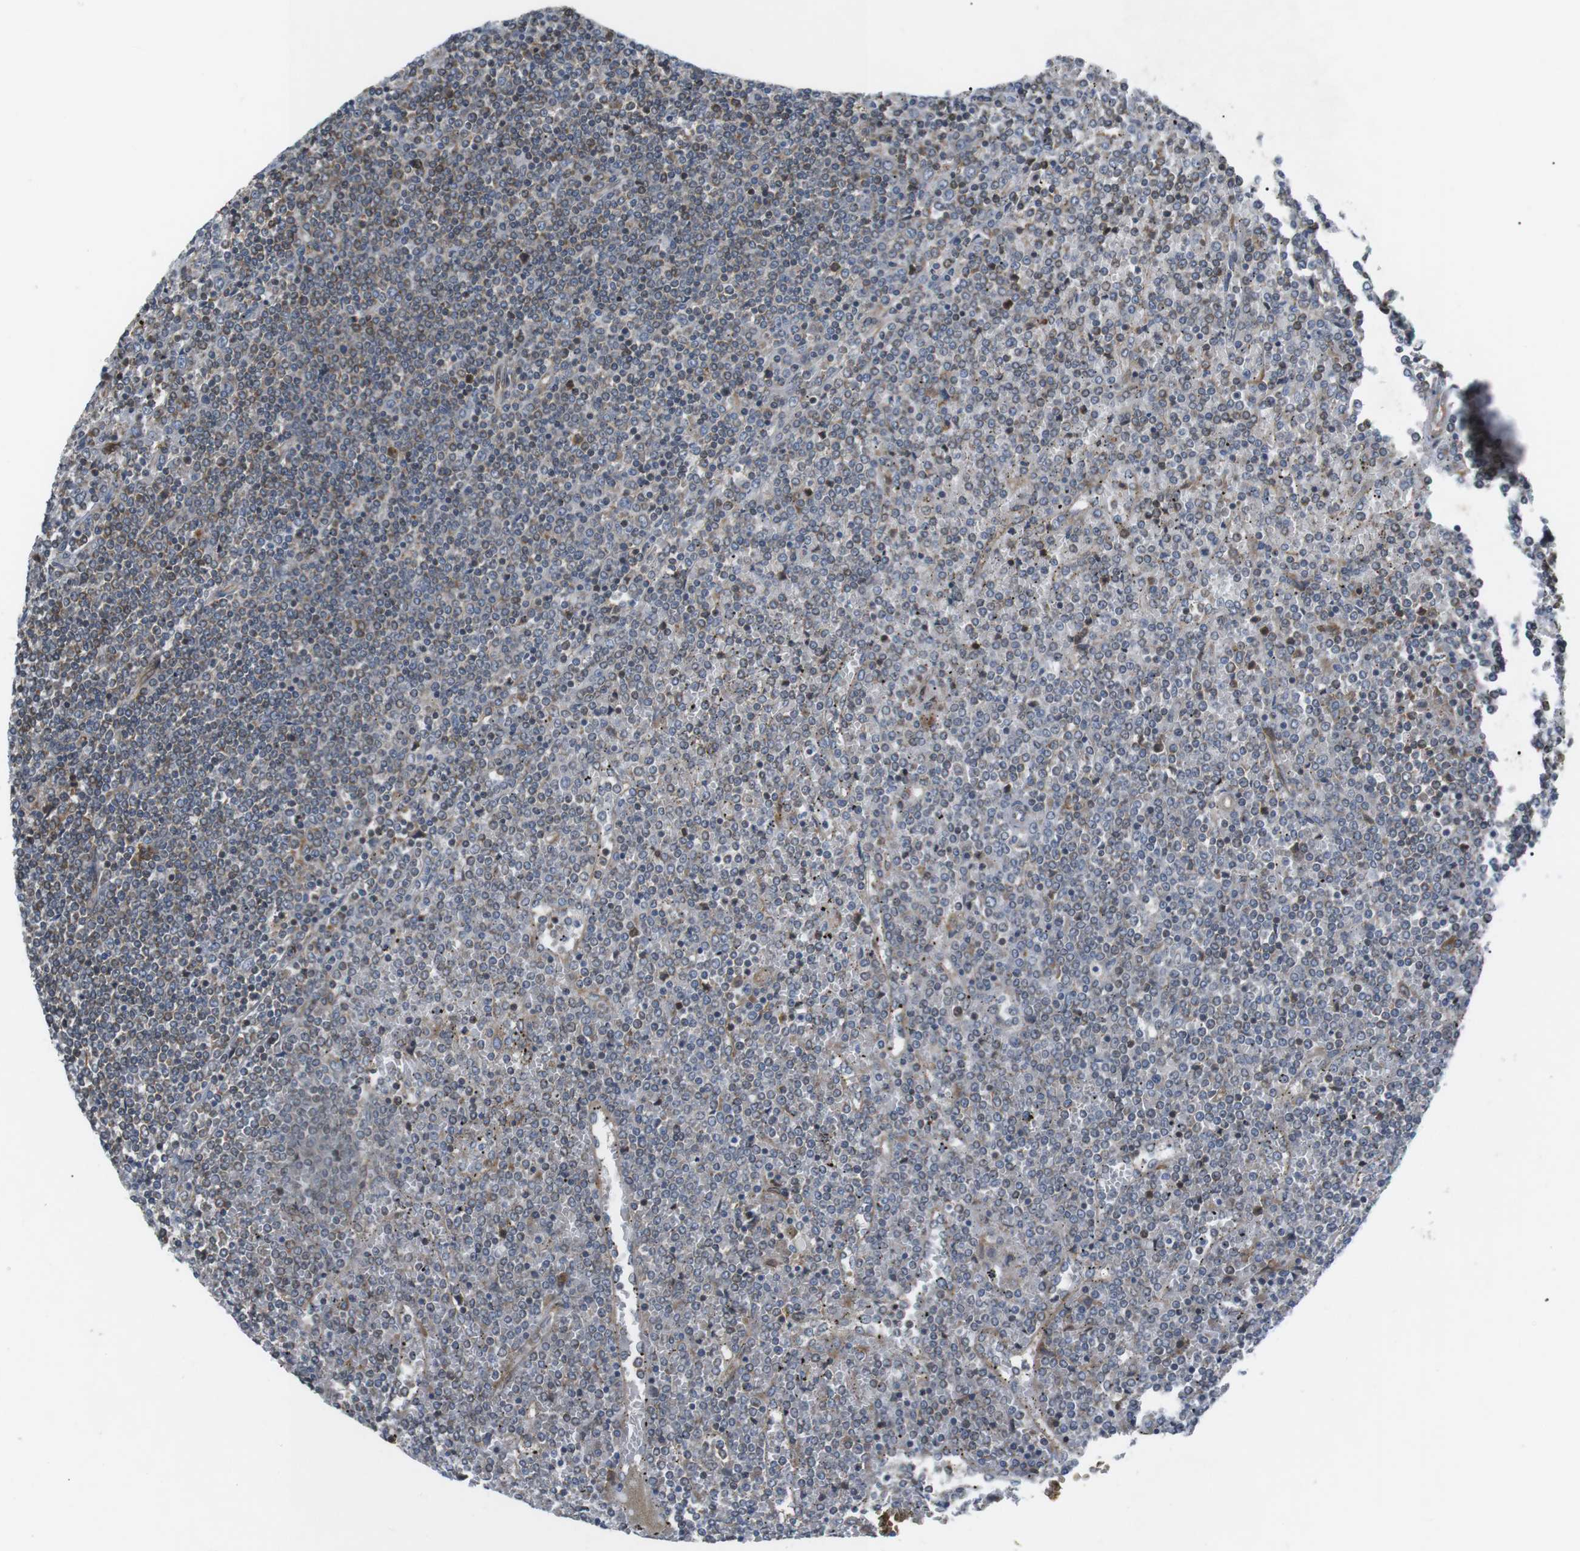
{"staining": {"intensity": "negative", "quantity": "none", "location": "none"}, "tissue": "lymphoma", "cell_type": "Tumor cells", "image_type": "cancer", "snomed": [{"axis": "morphology", "description": "Malignant lymphoma, non-Hodgkin's type, Low grade"}, {"axis": "topography", "description": "Spleen"}], "caption": "Immunohistochemical staining of human malignant lymphoma, non-Hodgkin's type (low-grade) reveals no significant staining in tumor cells.", "gene": "KANK2", "patient": {"sex": "female", "age": 19}}